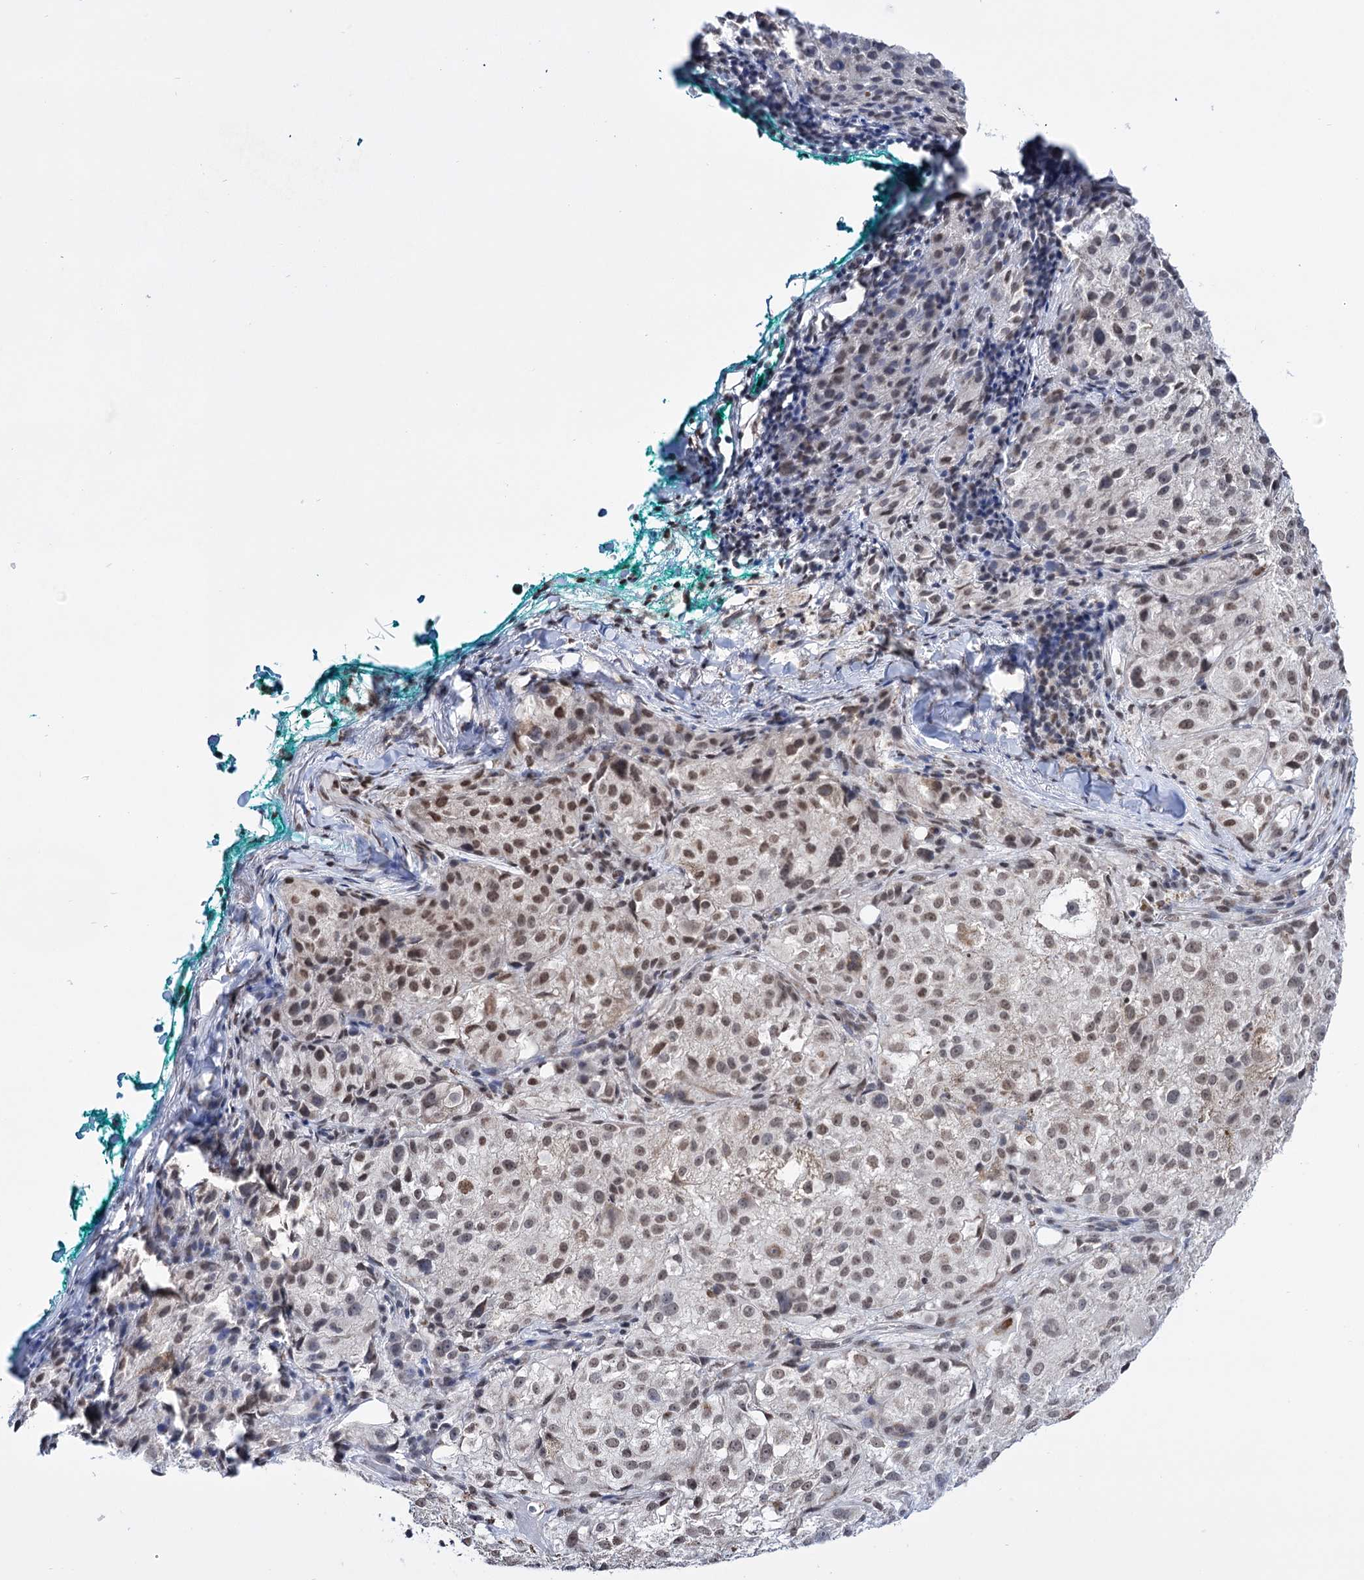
{"staining": {"intensity": "moderate", "quantity": "<25%", "location": "nuclear"}, "tissue": "melanoma", "cell_type": "Tumor cells", "image_type": "cancer", "snomed": [{"axis": "morphology", "description": "Necrosis, NOS"}, {"axis": "morphology", "description": "Malignant melanoma, NOS"}, {"axis": "topography", "description": "Skin"}], "caption": "Melanoma tissue displays moderate nuclear positivity in about <25% of tumor cells, visualized by immunohistochemistry. (IHC, brightfield microscopy, high magnification).", "gene": "ABHD10", "patient": {"sex": "female", "age": 87}}